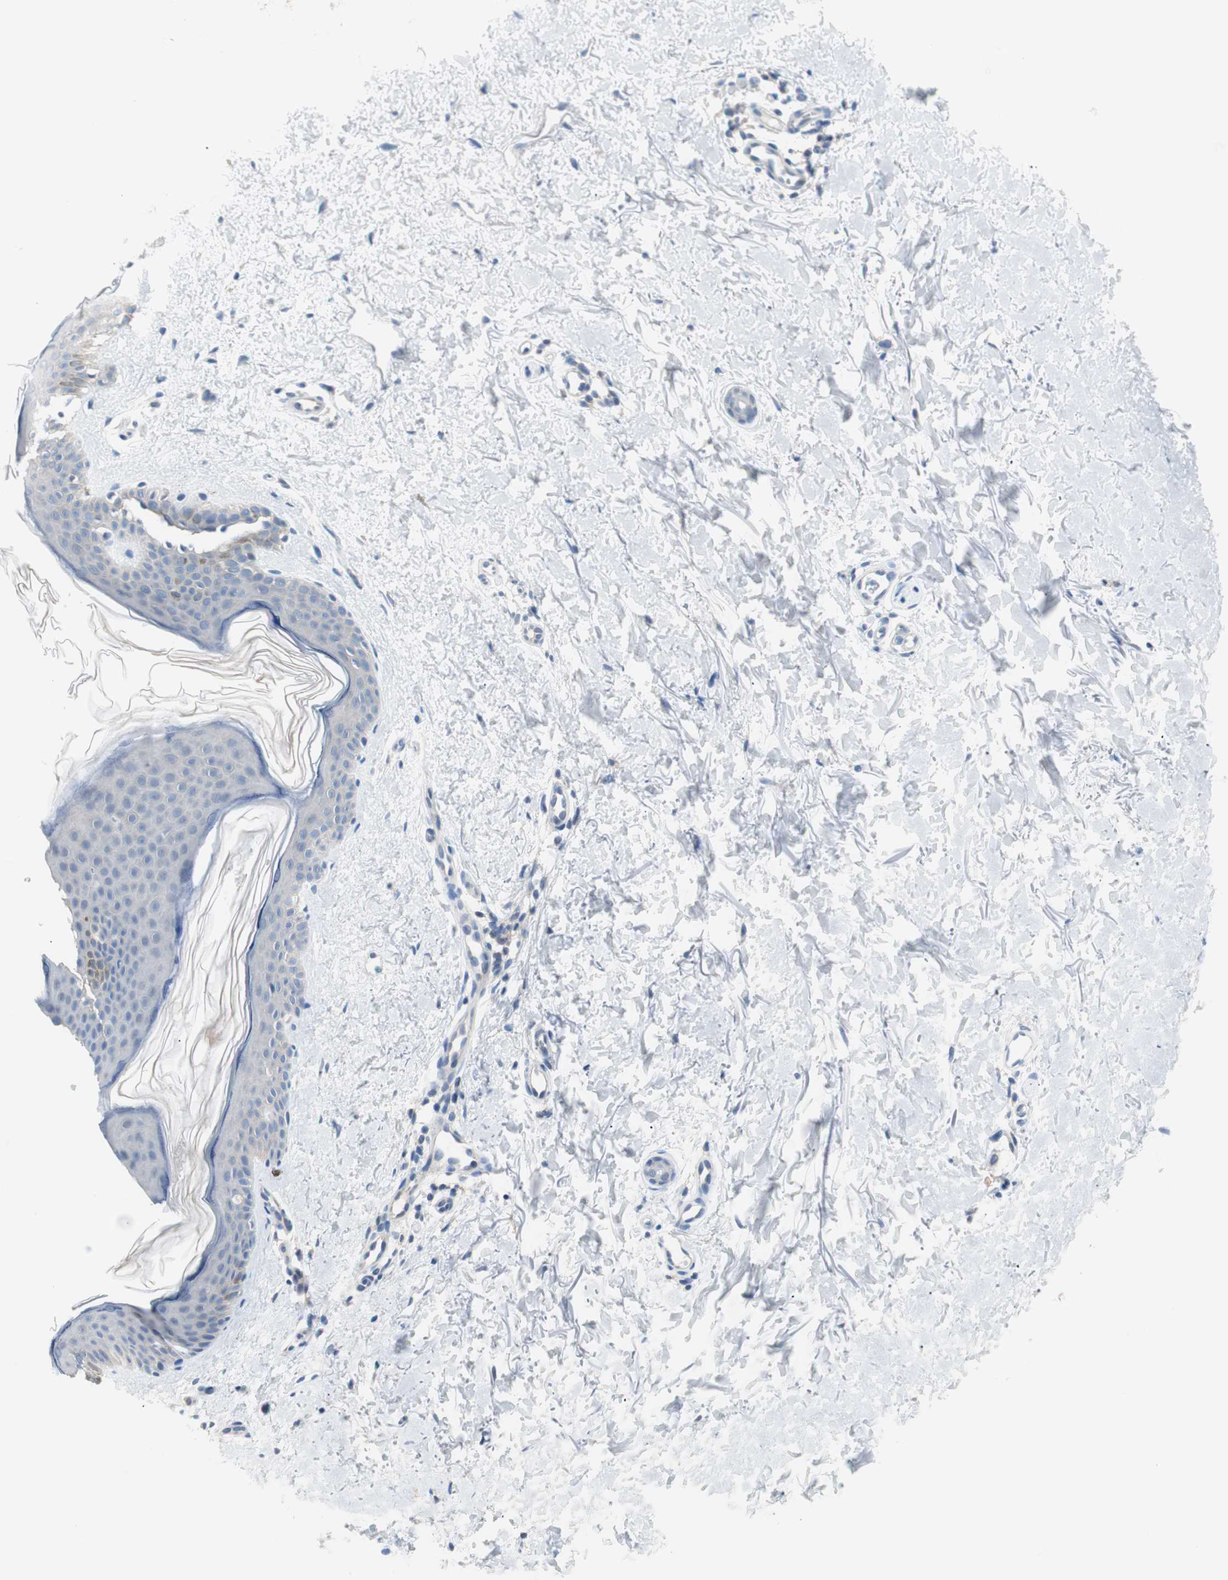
{"staining": {"intensity": "negative", "quantity": "none", "location": "none"}, "tissue": "skin", "cell_type": "Fibroblasts", "image_type": "normal", "snomed": [{"axis": "morphology", "description": "Normal tissue, NOS"}, {"axis": "topography", "description": "Skin"}], "caption": "Immunohistochemical staining of normal human skin reveals no significant expression in fibroblasts. (Stains: DAB IHC with hematoxylin counter stain, Microscopy: brightfield microscopy at high magnification).", "gene": "VIL1", "patient": {"sex": "female", "age": 56}}